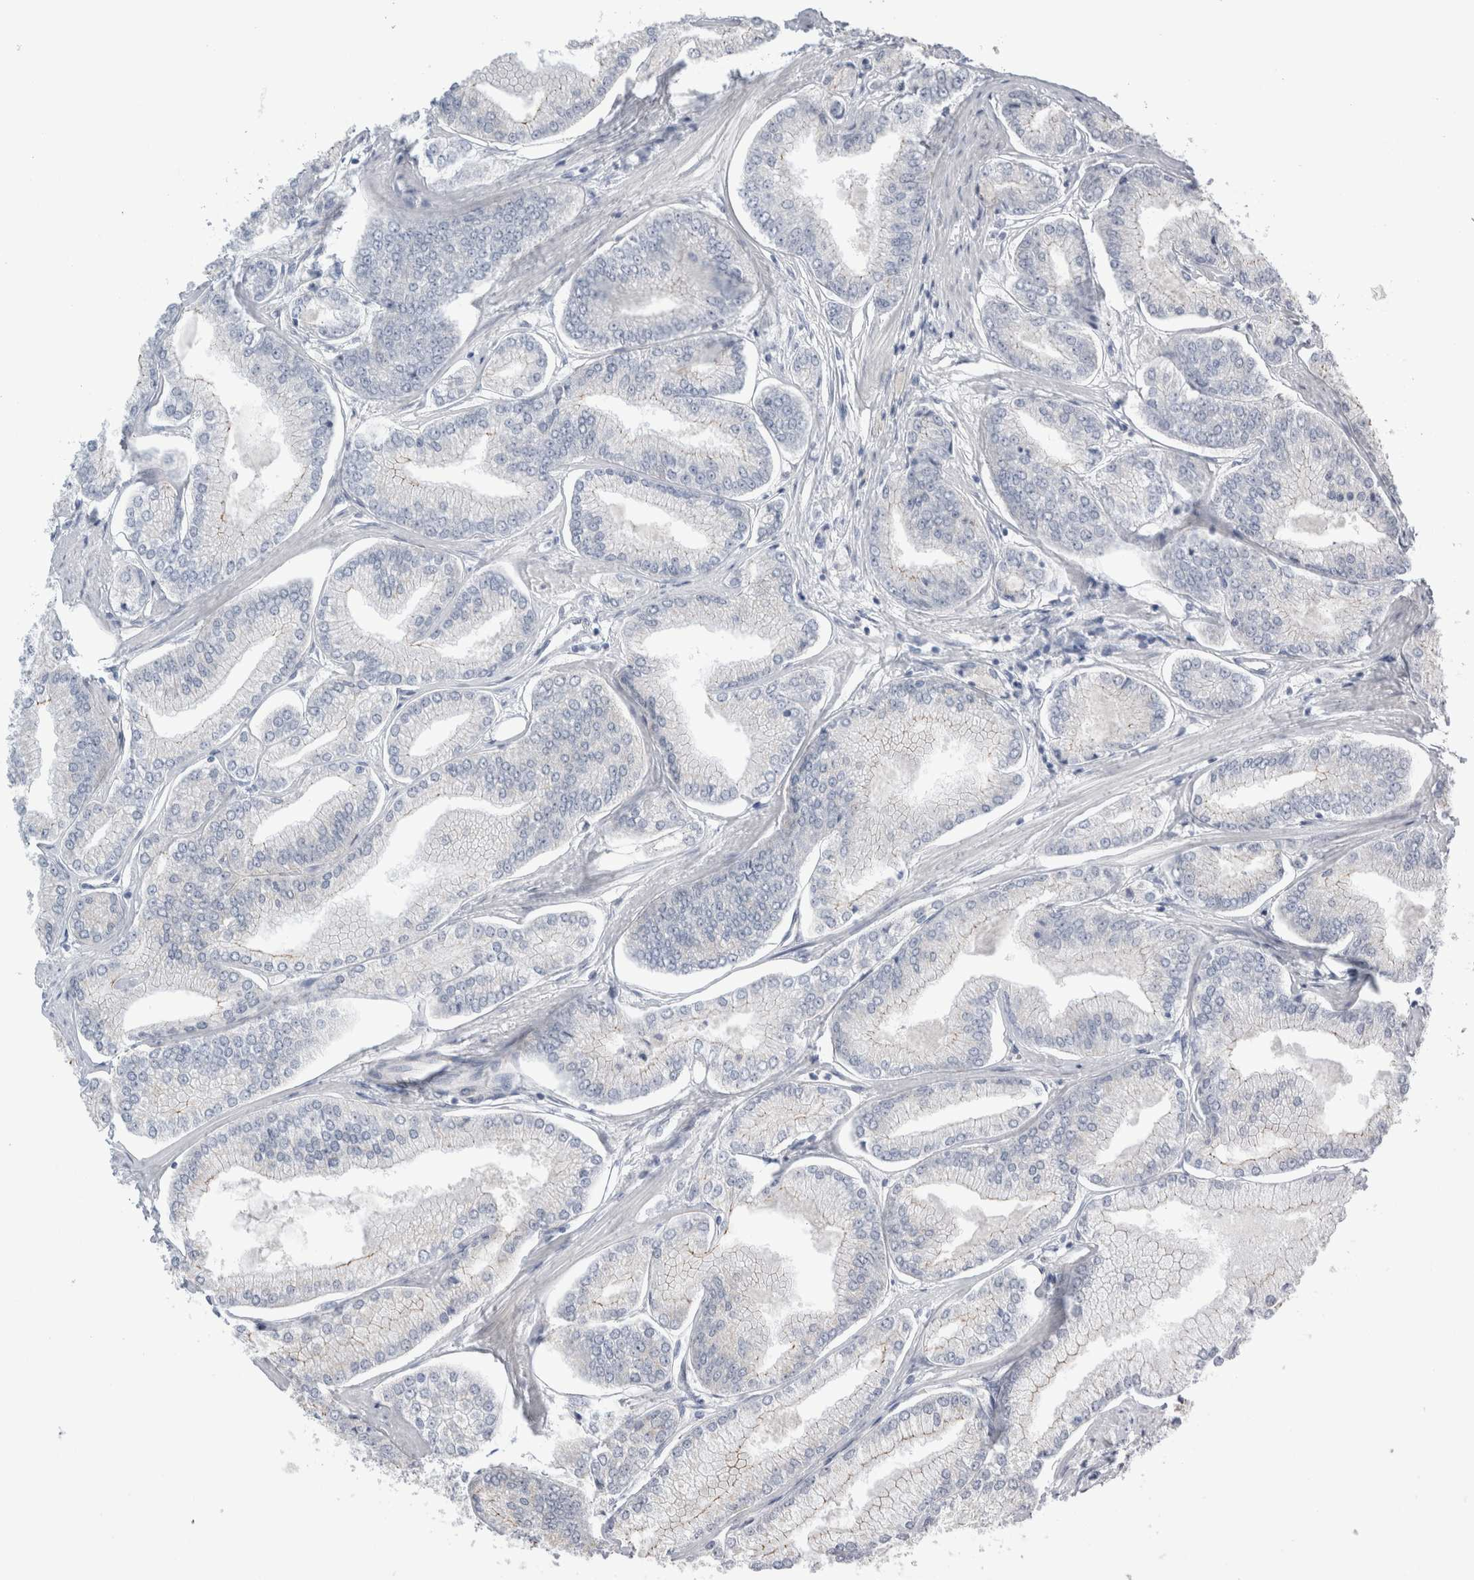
{"staining": {"intensity": "negative", "quantity": "none", "location": "none"}, "tissue": "prostate cancer", "cell_type": "Tumor cells", "image_type": "cancer", "snomed": [{"axis": "morphology", "description": "Adenocarcinoma, Low grade"}, {"axis": "topography", "description": "Prostate"}], "caption": "A micrograph of human prostate cancer is negative for staining in tumor cells. (DAB (3,3'-diaminobenzidine) immunohistochemistry (IHC), high magnification).", "gene": "TAFA5", "patient": {"sex": "male", "age": 52}}